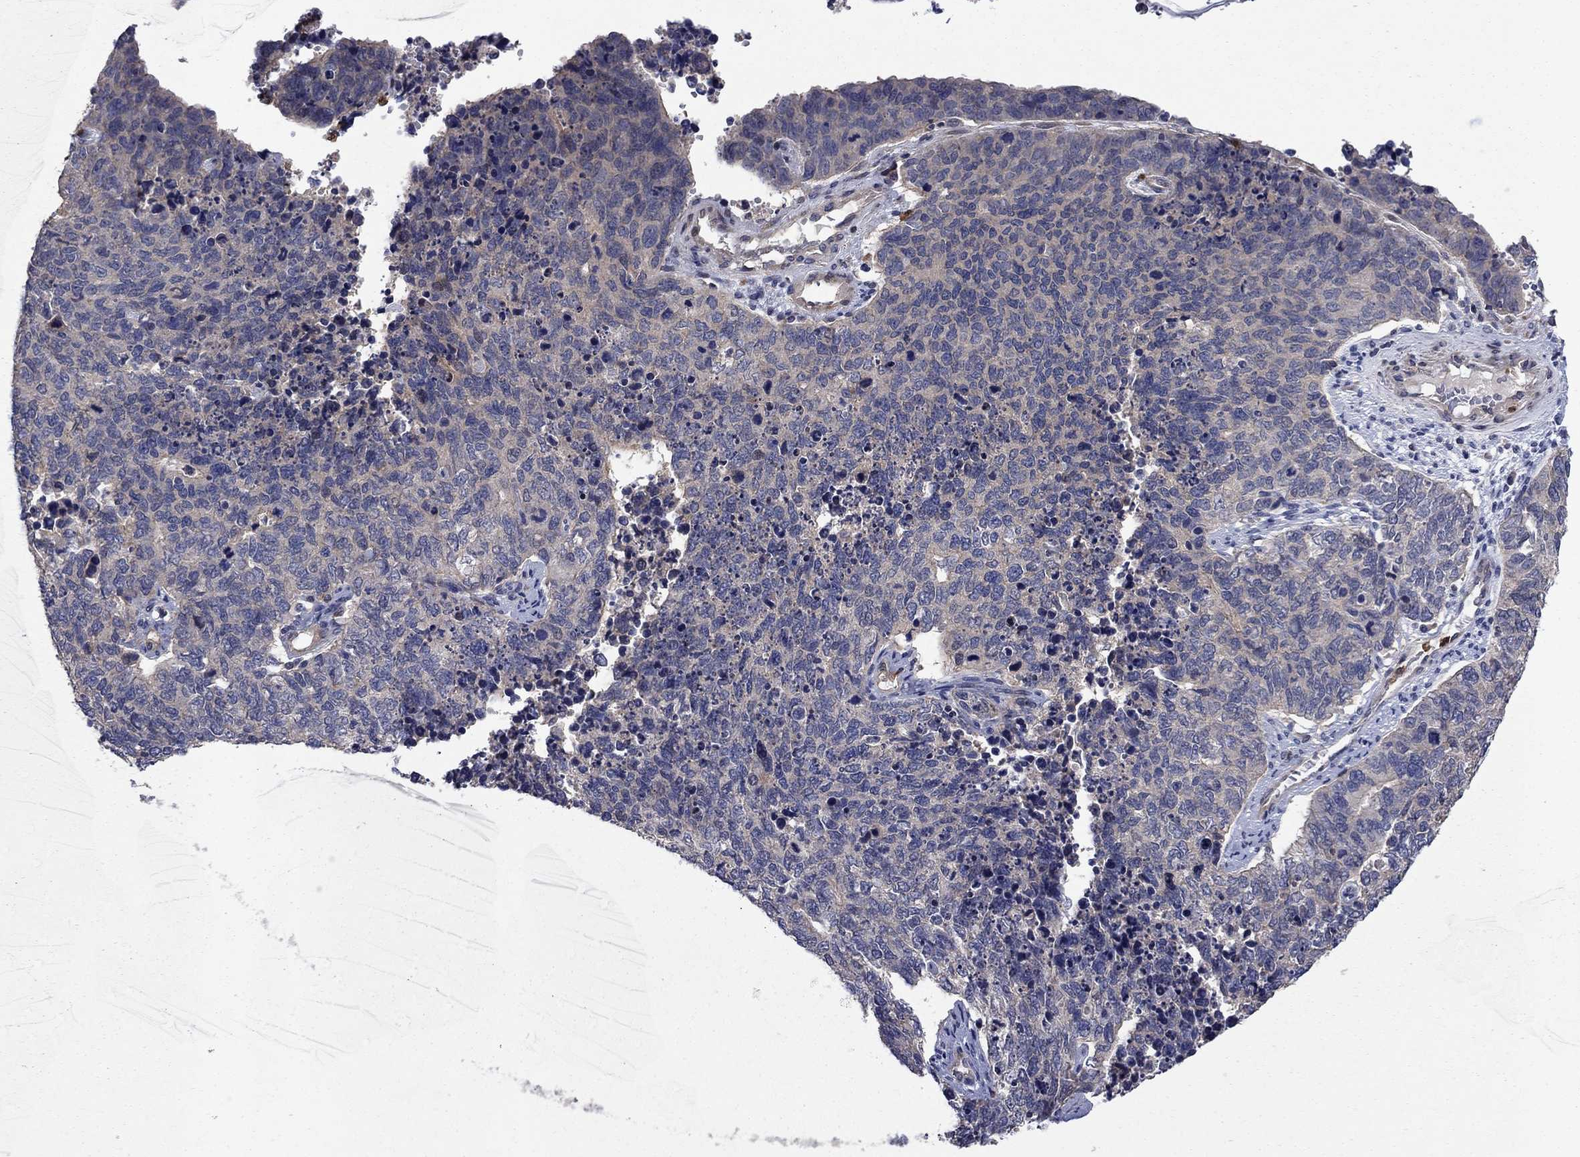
{"staining": {"intensity": "negative", "quantity": "none", "location": "none"}, "tissue": "cervical cancer", "cell_type": "Tumor cells", "image_type": "cancer", "snomed": [{"axis": "morphology", "description": "Squamous cell carcinoma, NOS"}, {"axis": "topography", "description": "Cervix"}], "caption": "High magnification brightfield microscopy of cervical squamous cell carcinoma stained with DAB (brown) and counterstained with hematoxylin (blue): tumor cells show no significant expression.", "gene": "MSRB1", "patient": {"sex": "female", "age": 63}}